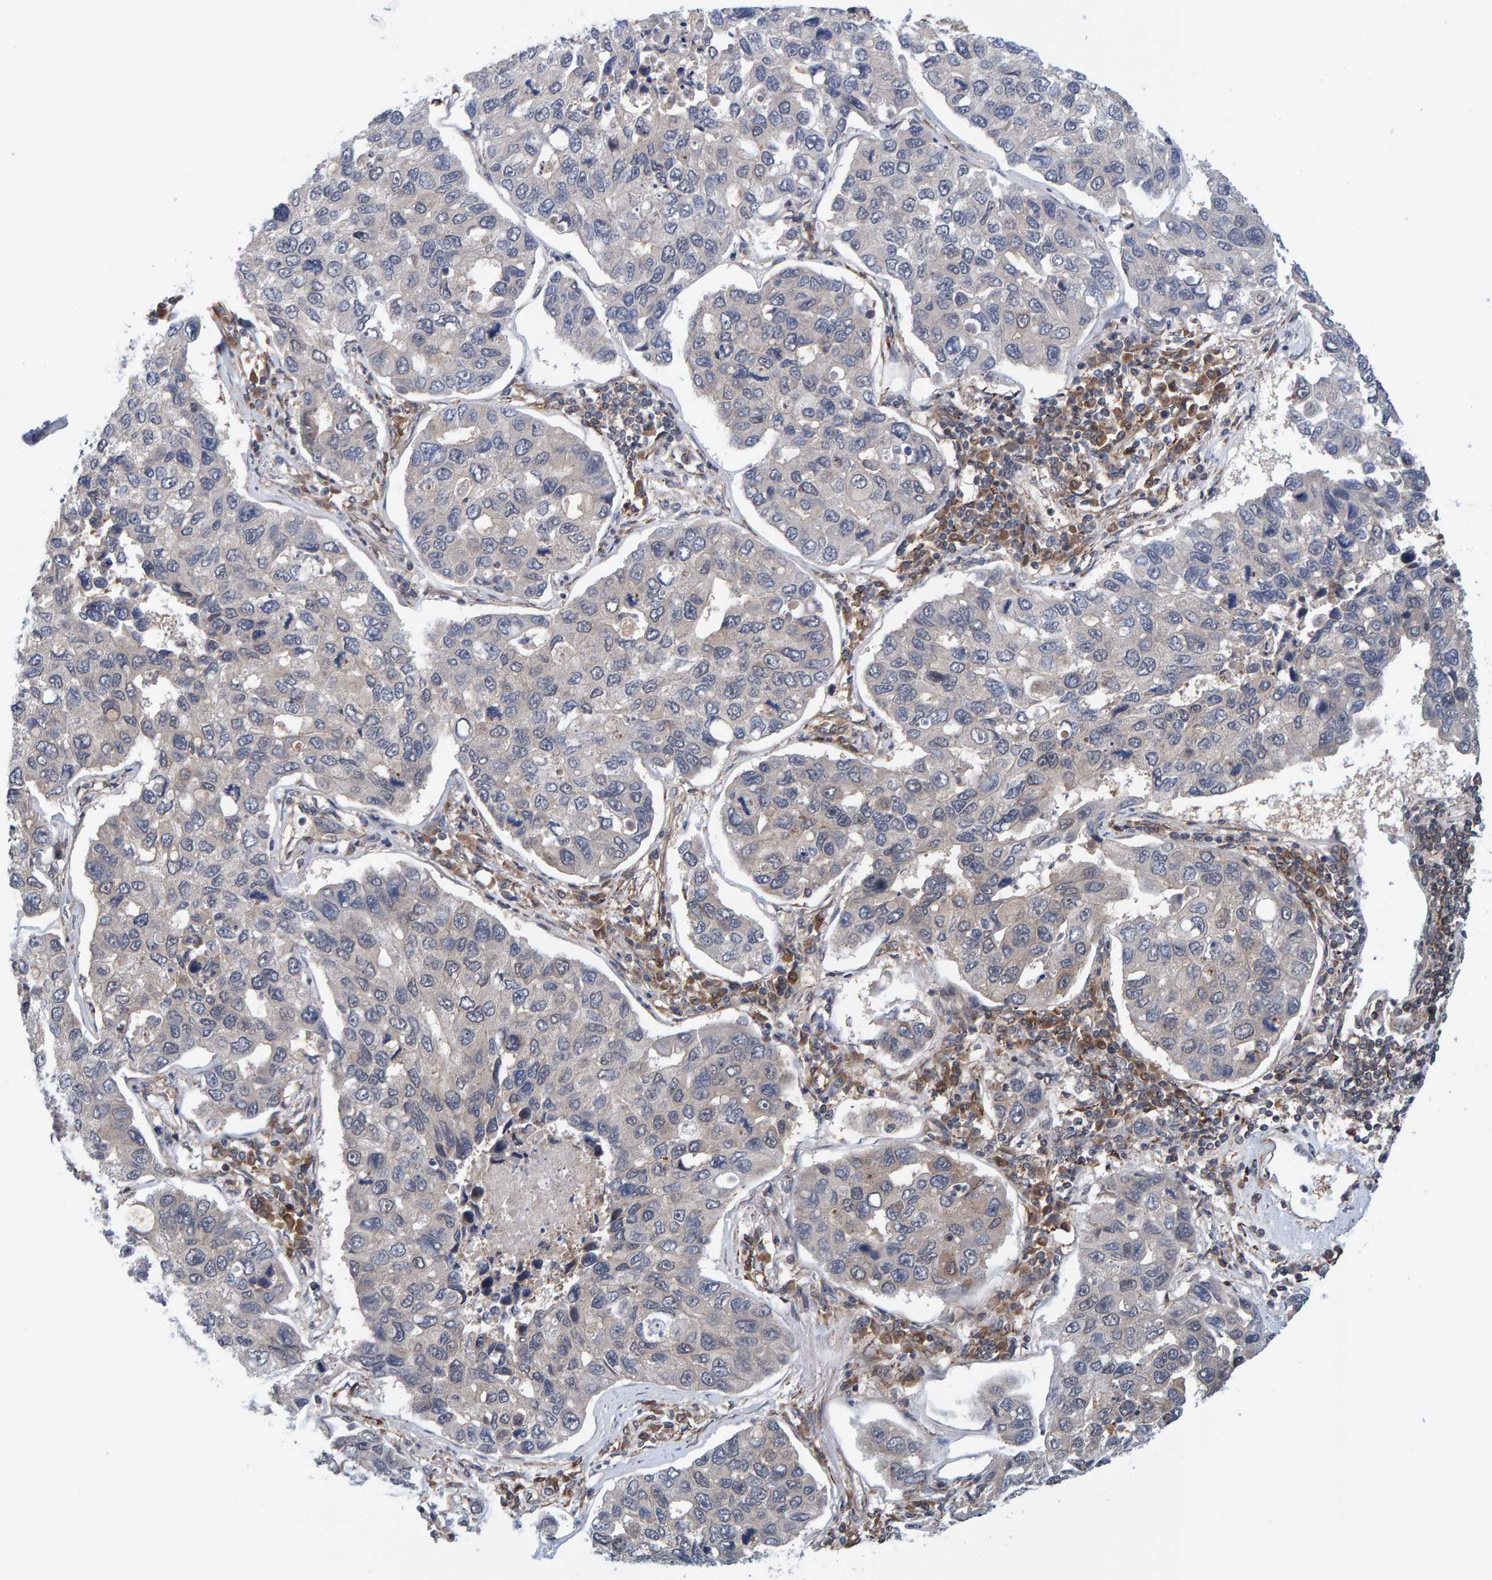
{"staining": {"intensity": "negative", "quantity": "none", "location": "none"}, "tissue": "lung cancer", "cell_type": "Tumor cells", "image_type": "cancer", "snomed": [{"axis": "morphology", "description": "Adenocarcinoma, NOS"}, {"axis": "topography", "description": "Lung"}], "caption": "An immunohistochemistry (IHC) image of lung cancer (adenocarcinoma) is shown. There is no staining in tumor cells of lung cancer (adenocarcinoma).", "gene": "SCRN2", "patient": {"sex": "male", "age": 64}}